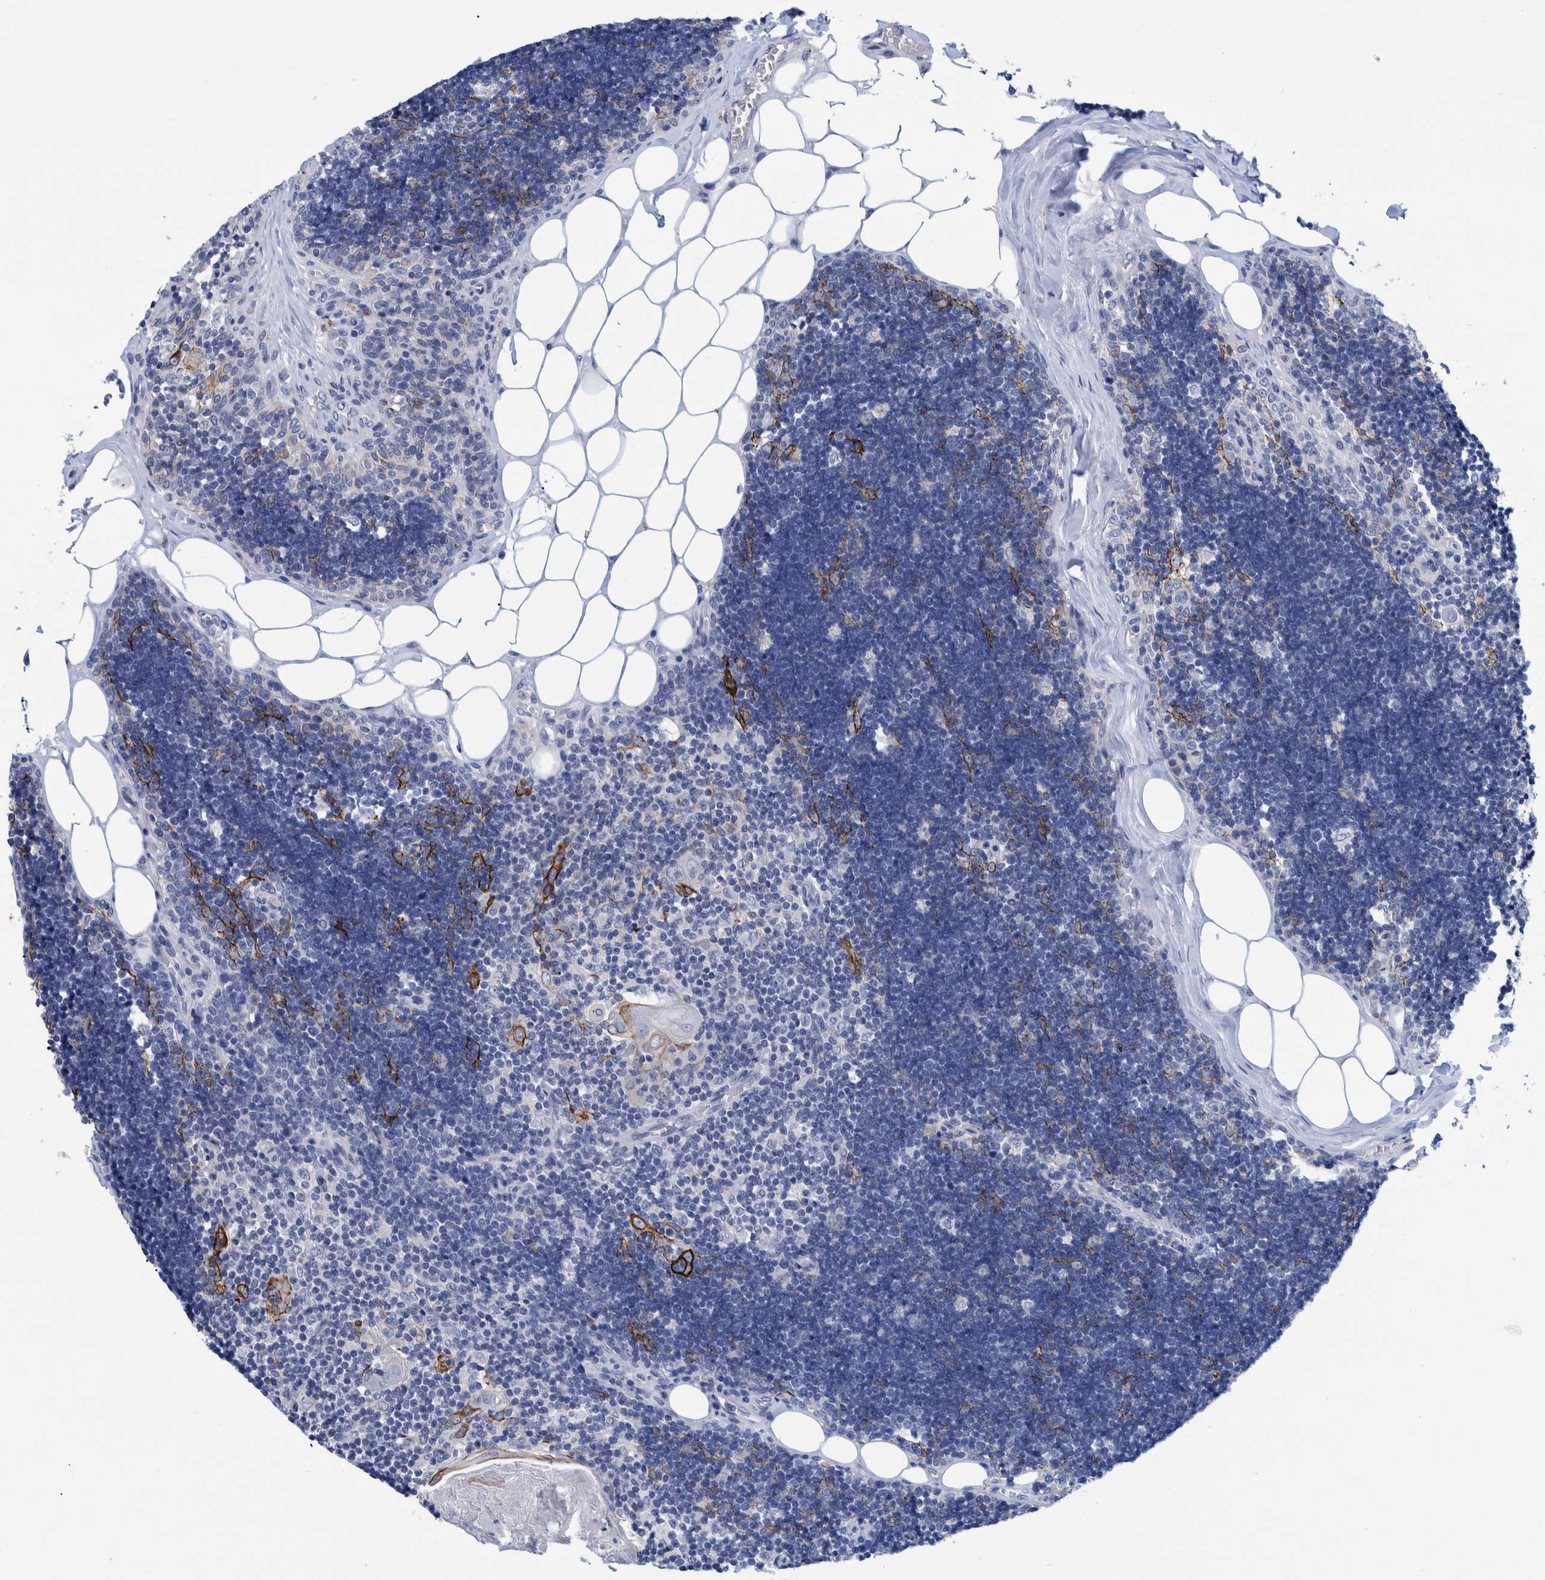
{"staining": {"intensity": "negative", "quantity": "none", "location": "none"}, "tissue": "lymph node", "cell_type": "Germinal center cells", "image_type": "normal", "snomed": [{"axis": "morphology", "description": "Normal tissue, NOS"}, {"axis": "topography", "description": "Lymph node"}], "caption": "This image is of unremarkable lymph node stained with immunohistochemistry (IHC) to label a protein in brown with the nuclei are counter-stained blue. There is no expression in germinal center cells. (Brightfield microscopy of DAB (3,3'-diaminobenzidine) immunohistochemistry at high magnification).", "gene": "MKS1", "patient": {"sex": "male", "age": 33}}